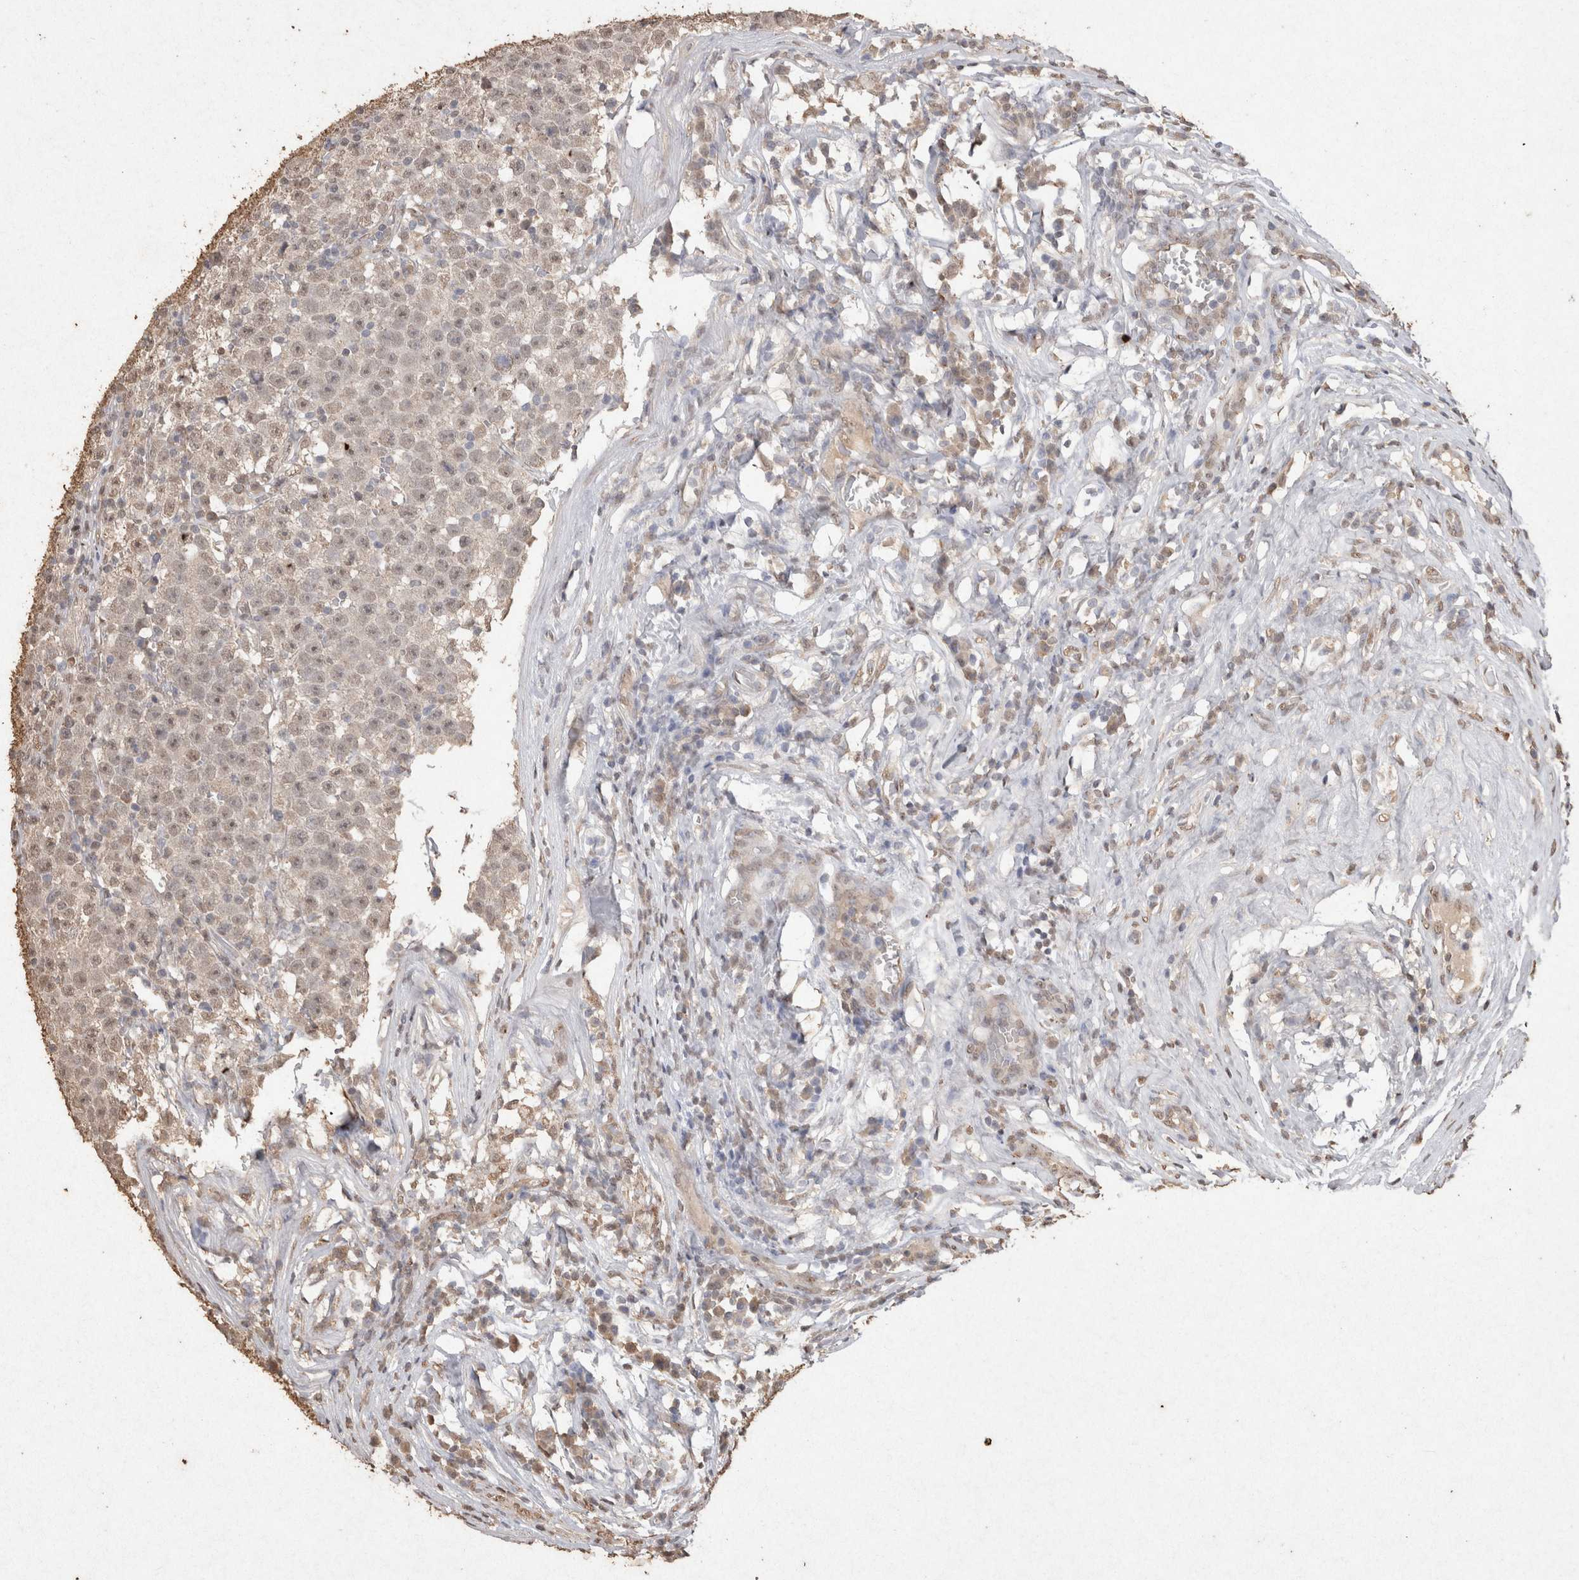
{"staining": {"intensity": "weak", "quantity": ">75%", "location": "nuclear"}, "tissue": "testis cancer", "cell_type": "Tumor cells", "image_type": "cancer", "snomed": [{"axis": "morphology", "description": "Seminoma, NOS"}, {"axis": "topography", "description": "Testis"}], "caption": "Weak nuclear positivity is appreciated in about >75% of tumor cells in testis cancer.", "gene": "MLX", "patient": {"sex": "male", "age": 43}}